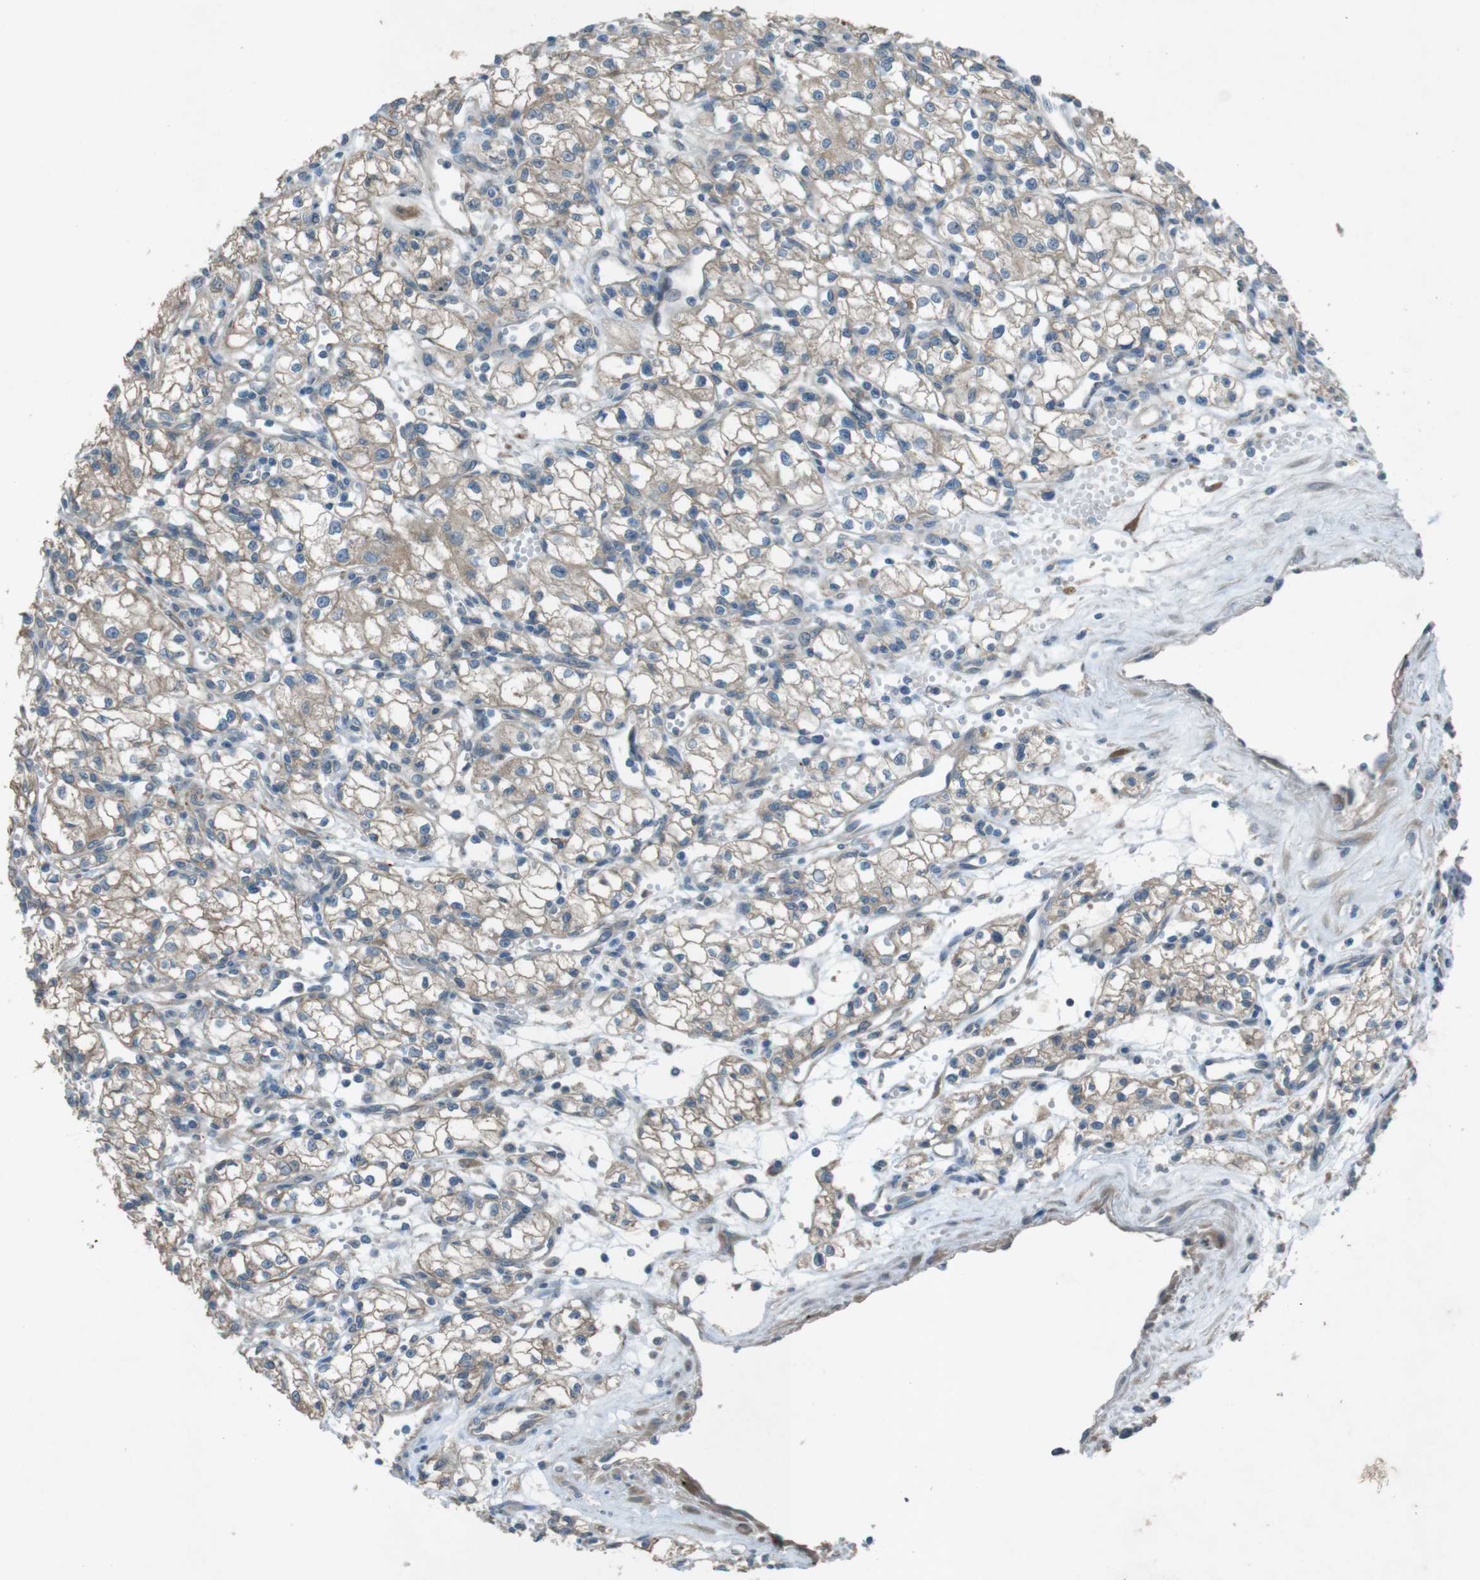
{"staining": {"intensity": "weak", "quantity": ">75%", "location": "cytoplasmic/membranous"}, "tissue": "renal cancer", "cell_type": "Tumor cells", "image_type": "cancer", "snomed": [{"axis": "morphology", "description": "Normal tissue, NOS"}, {"axis": "morphology", "description": "Adenocarcinoma, NOS"}, {"axis": "topography", "description": "Kidney"}], "caption": "Immunohistochemical staining of adenocarcinoma (renal) displays weak cytoplasmic/membranous protein positivity in about >75% of tumor cells.", "gene": "TMEM41B", "patient": {"sex": "male", "age": 59}}